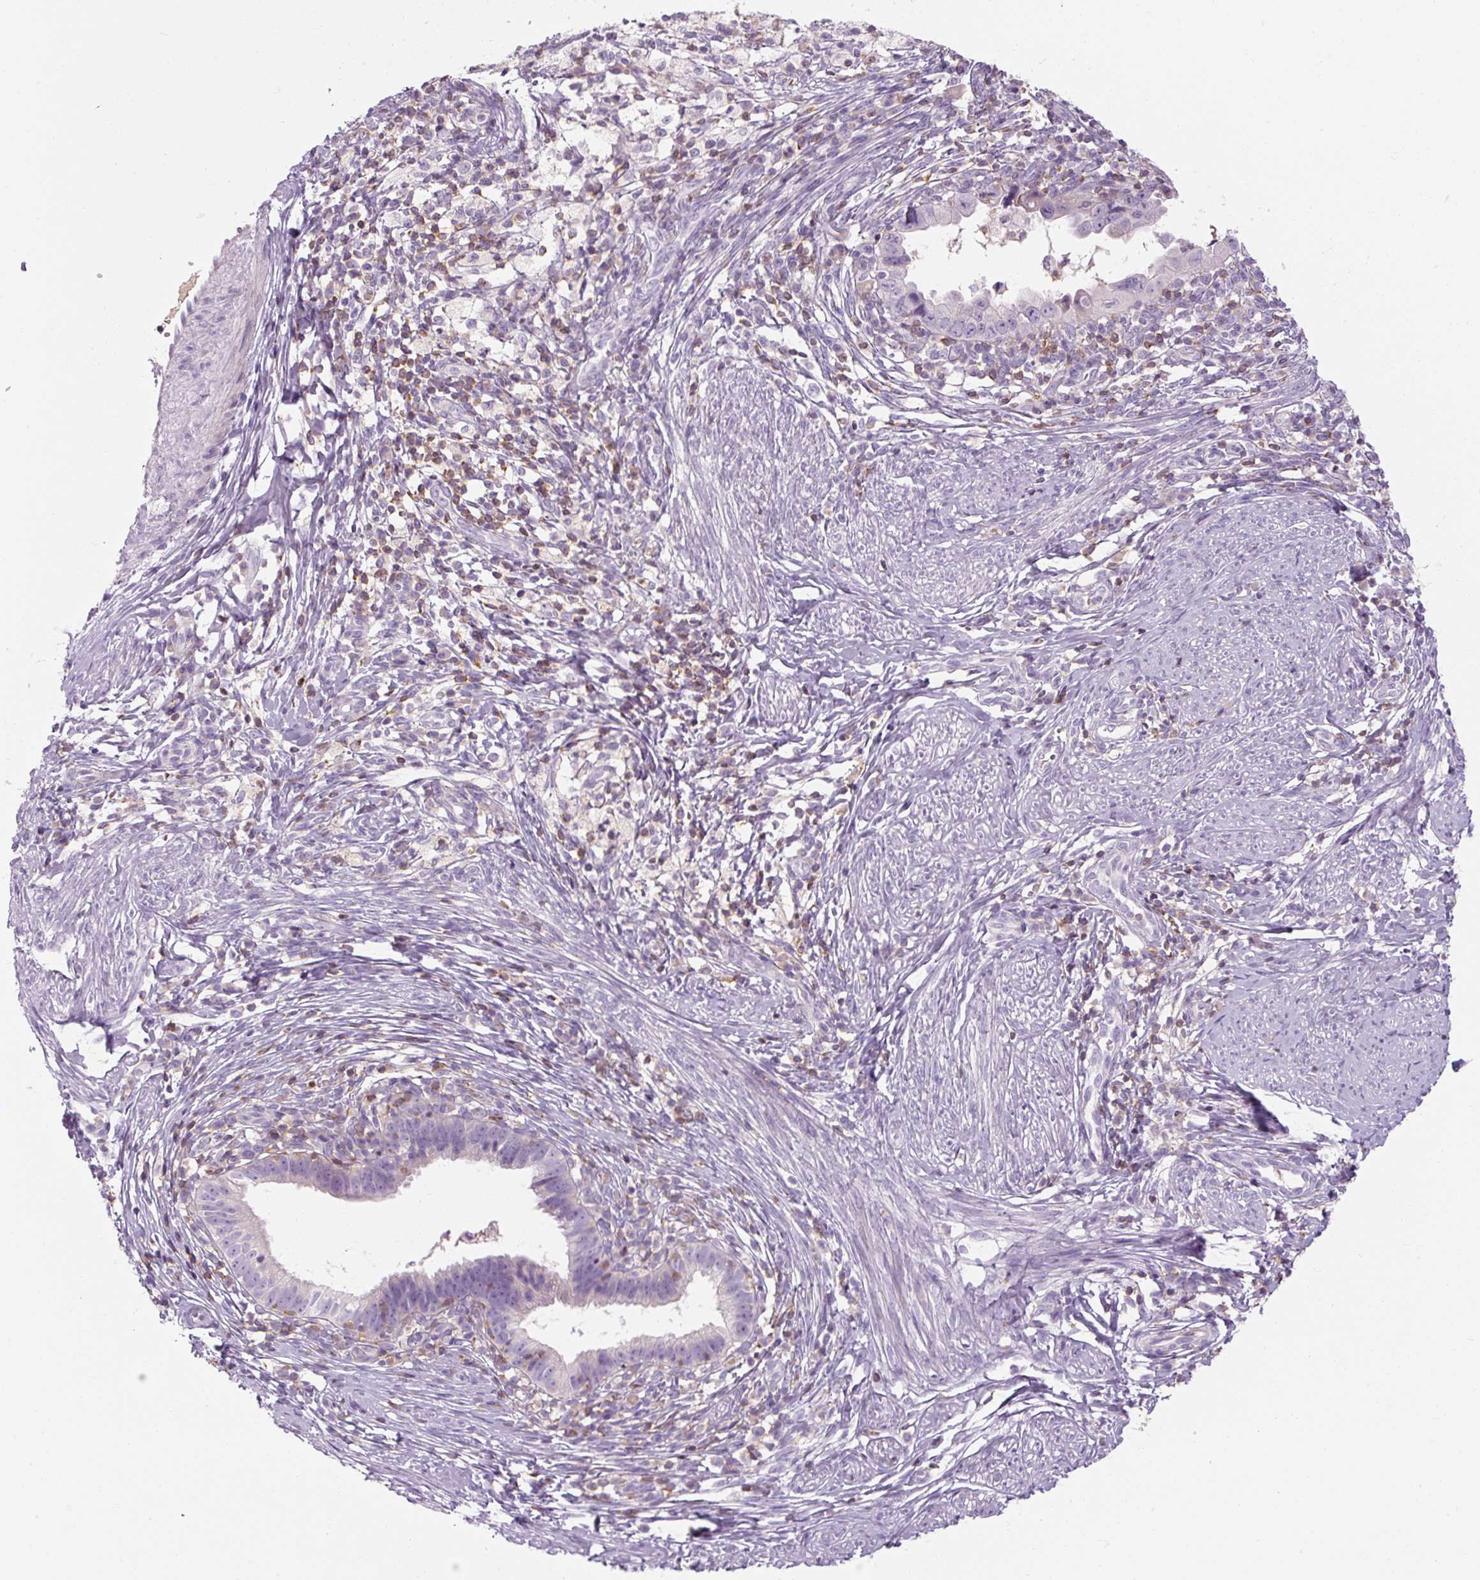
{"staining": {"intensity": "negative", "quantity": "none", "location": "none"}, "tissue": "cervical cancer", "cell_type": "Tumor cells", "image_type": "cancer", "snomed": [{"axis": "morphology", "description": "Adenocarcinoma, NOS"}, {"axis": "topography", "description": "Cervix"}], "caption": "Immunohistochemistry (IHC) of human adenocarcinoma (cervical) demonstrates no staining in tumor cells. Nuclei are stained in blue.", "gene": "TIGD2", "patient": {"sex": "female", "age": 36}}